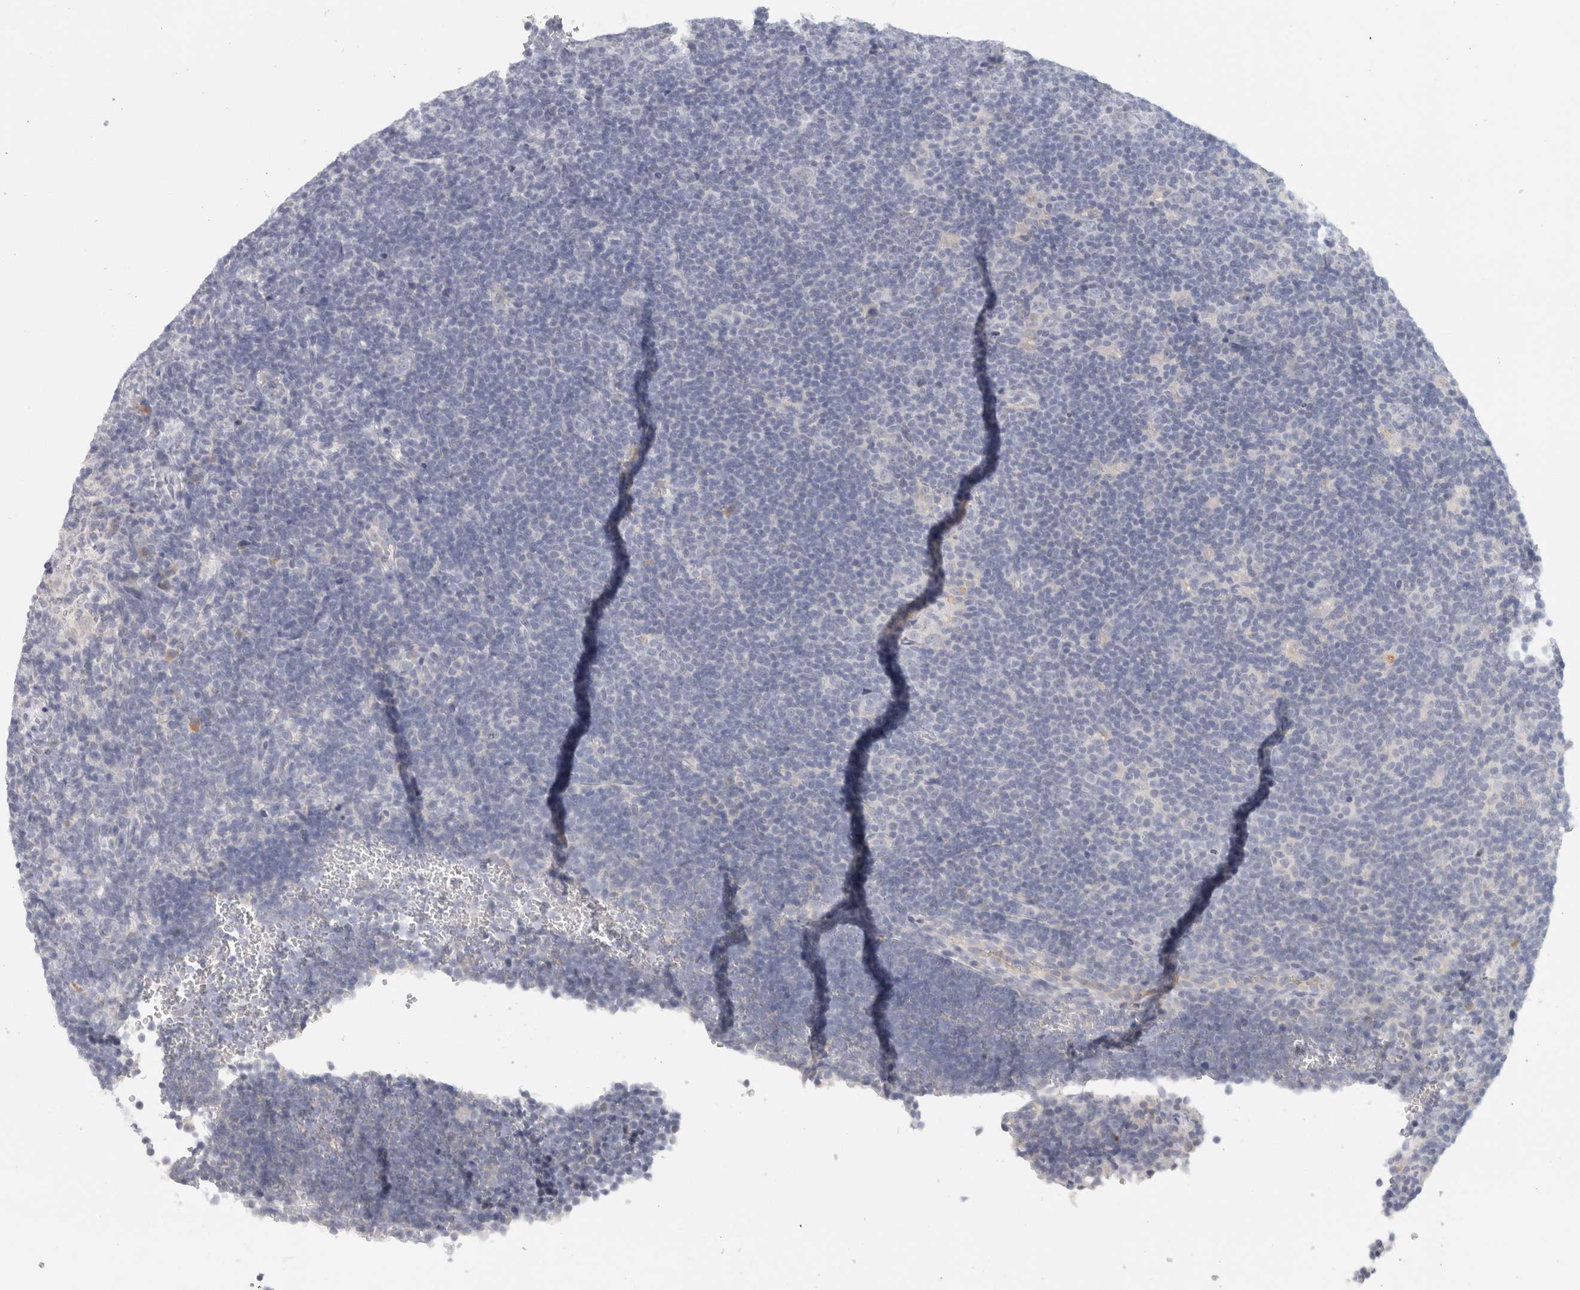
{"staining": {"intensity": "negative", "quantity": "none", "location": "none"}, "tissue": "lymphoma", "cell_type": "Tumor cells", "image_type": "cancer", "snomed": [{"axis": "morphology", "description": "Hodgkin's disease, NOS"}, {"axis": "topography", "description": "Lymph node"}], "caption": "High power microscopy image of an immunohistochemistry histopathology image of lymphoma, revealing no significant staining in tumor cells.", "gene": "STK31", "patient": {"sex": "female", "age": 57}}